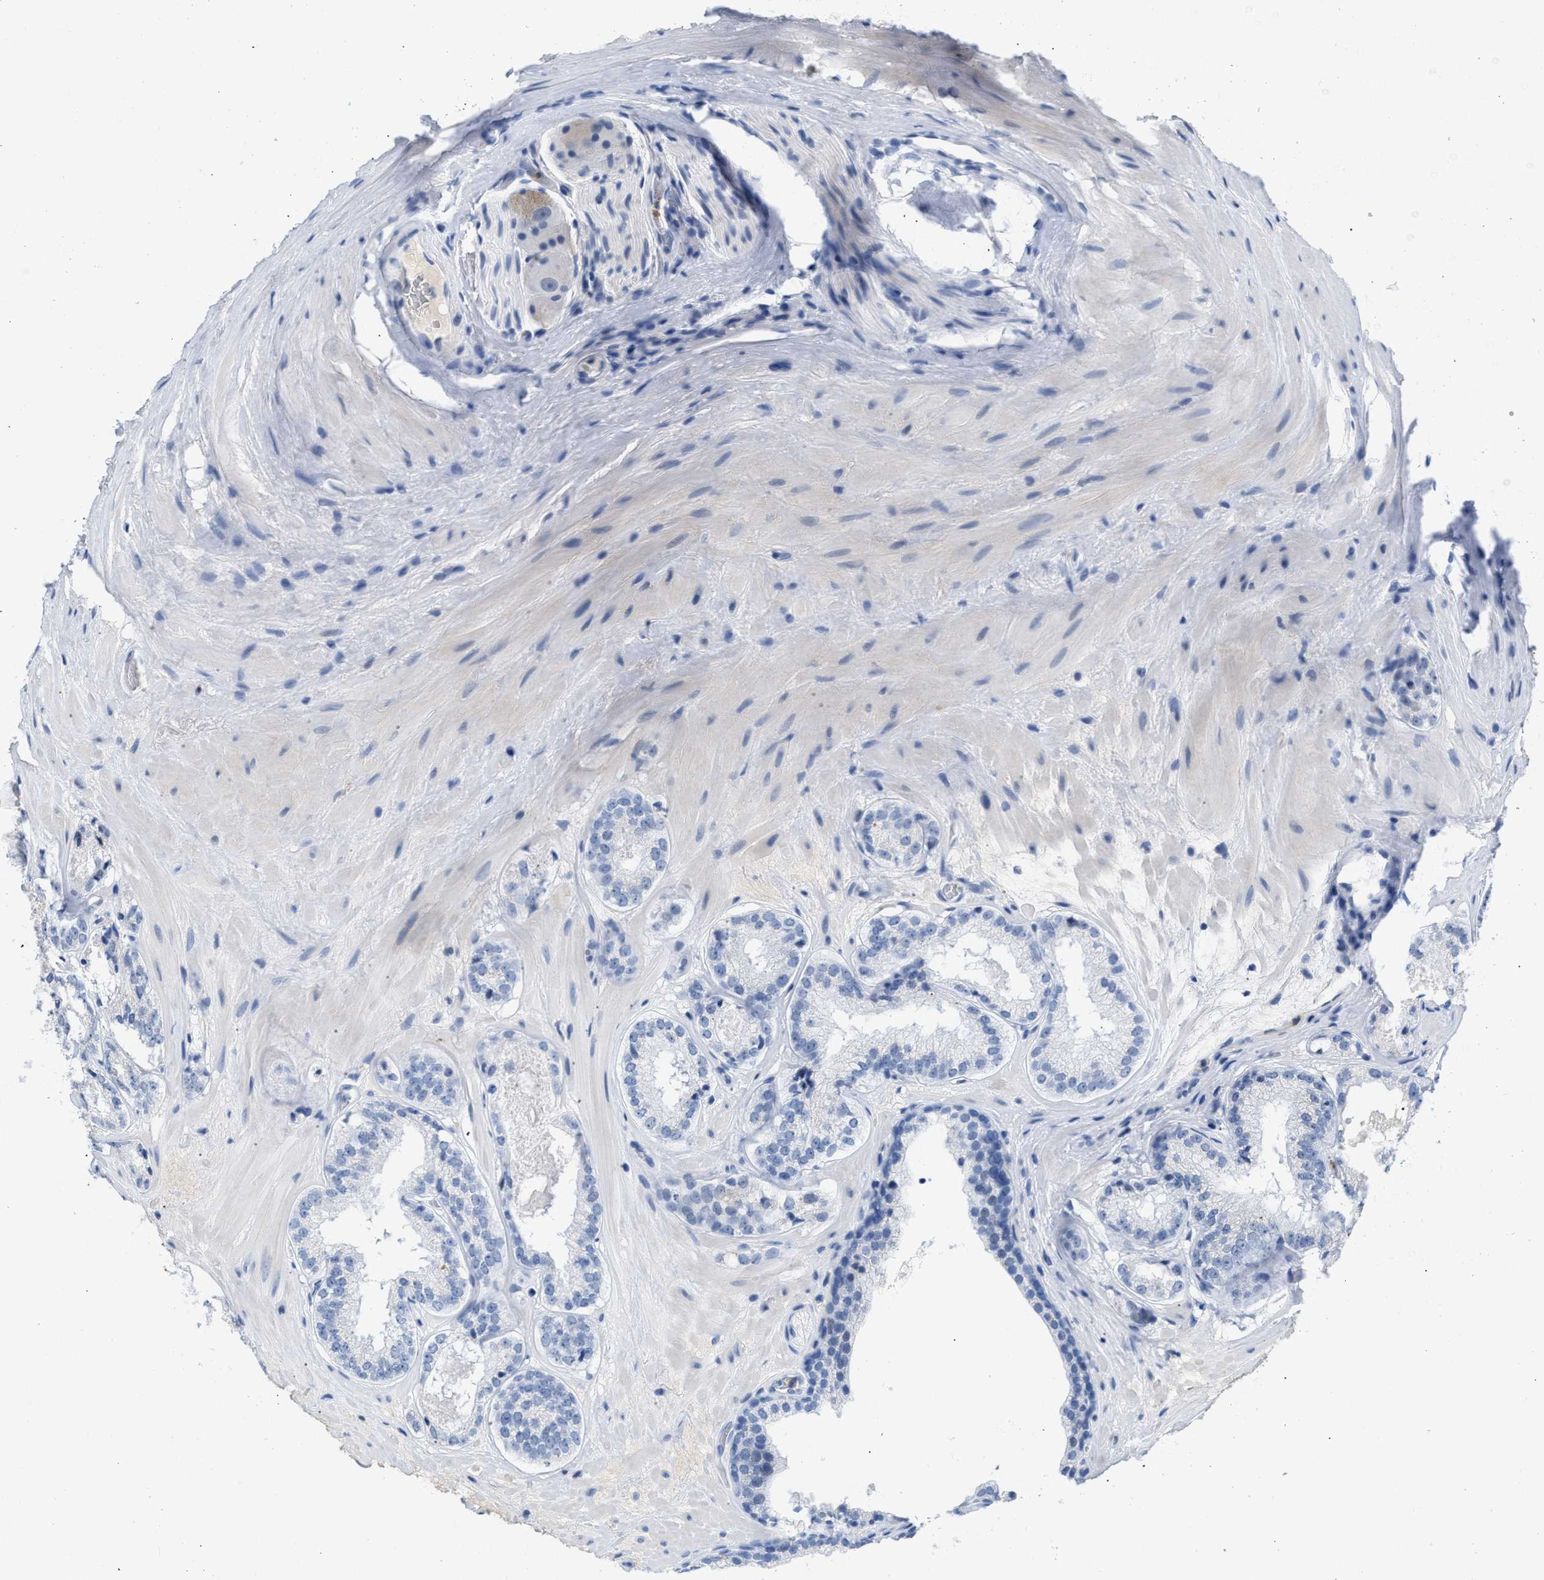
{"staining": {"intensity": "negative", "quantity": "none", "location": "none"}, "tissue": "prostate cancer", "cell_type": "Tumor cells", "image_type": "cancer", "snomed": [{"axis": "morphology", "description": "Adenocarcinoma, High grade"}, {"axis": "topography", "description": "Prostate"}], "caption": "An image of adenocarcinoma (high-grade) (prostate) stained for a protein shows no brown staining in tumor cells.", "gene": "BOLL", "patient": {"sex": "male", "age": 65}}